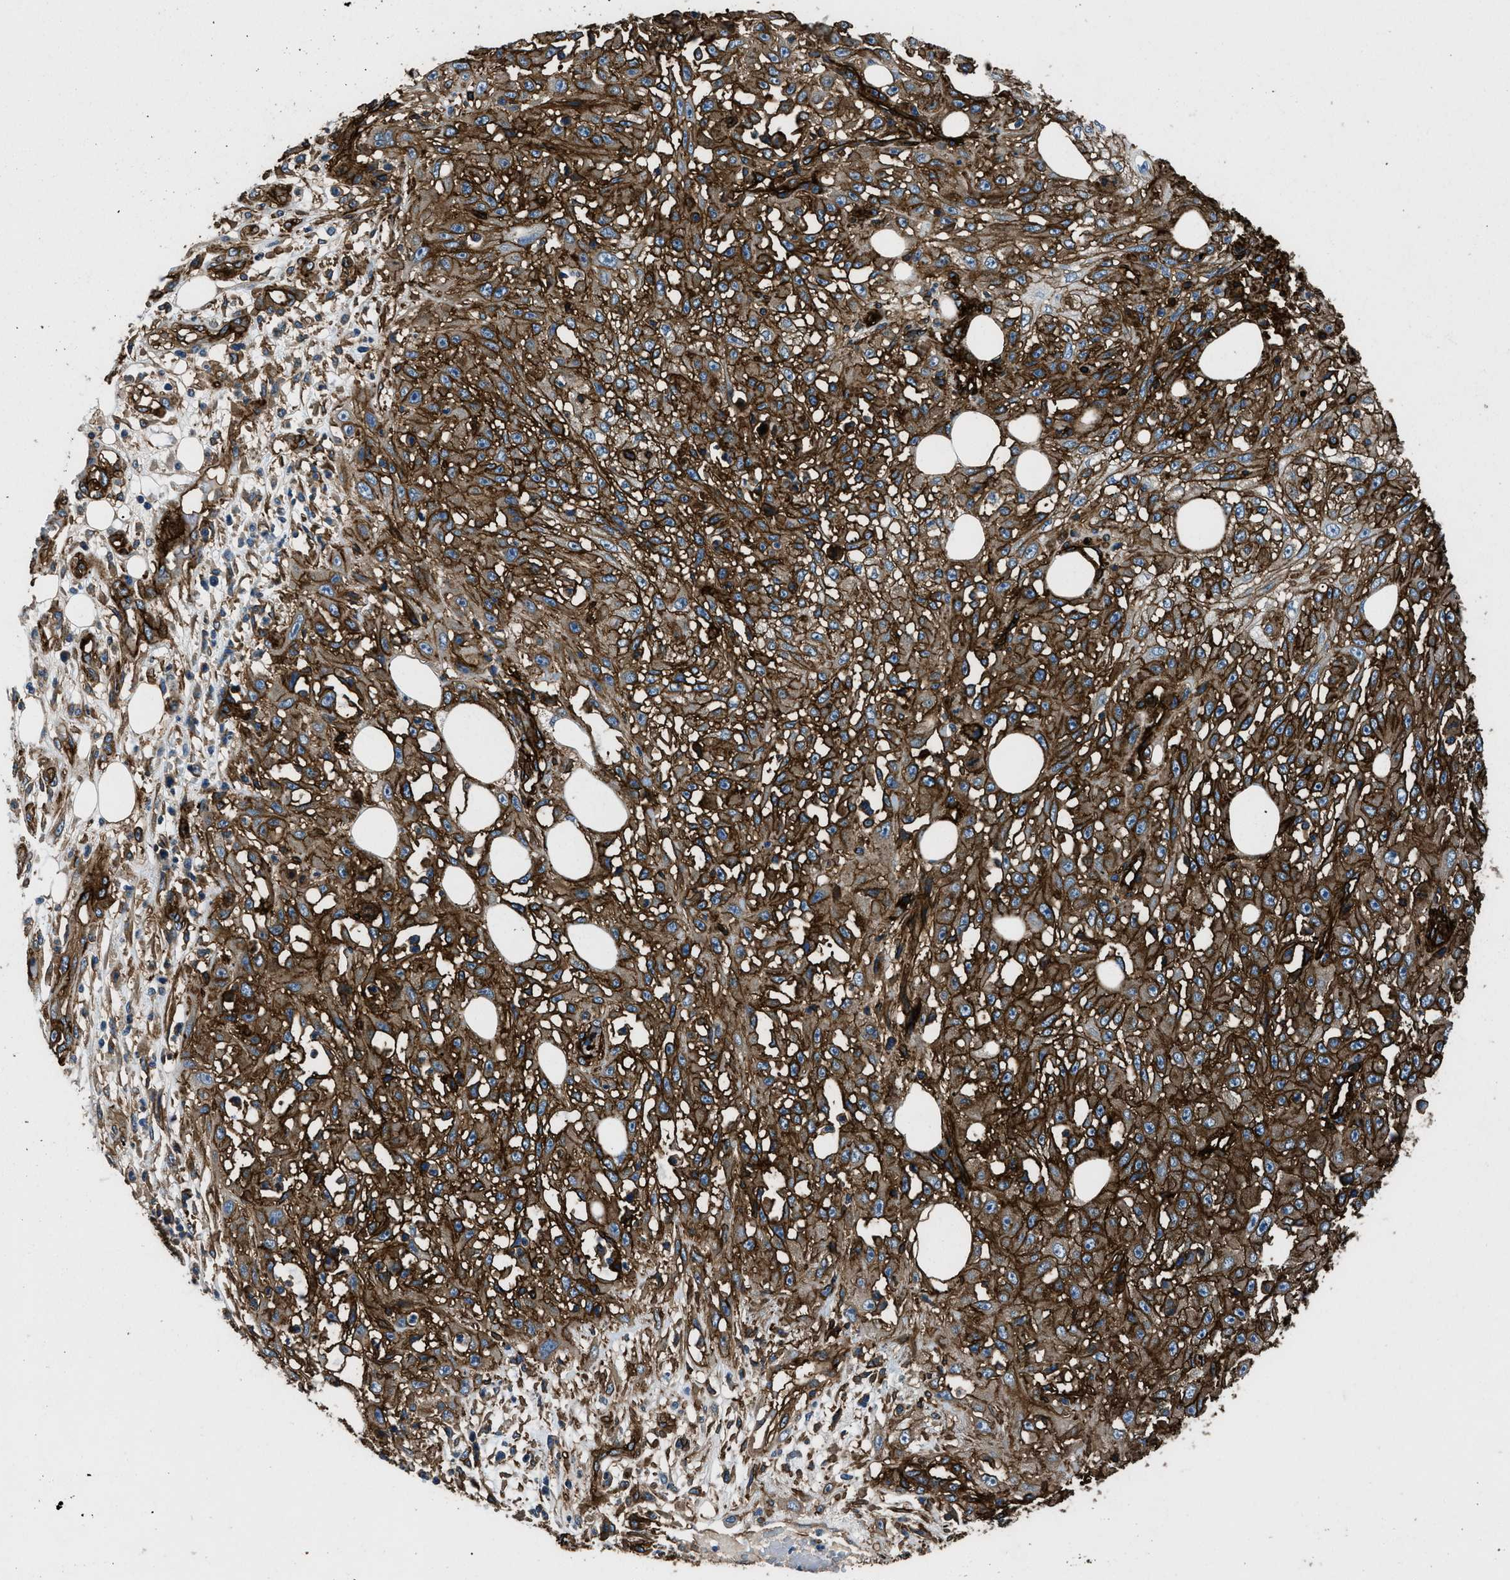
{"staining": {"intensity": "strong", "quantity": ">75%", "location": "cytoplasmic/membranous"}, "tissue": "skin cancer", "cell_type": "Tumor cells", "image_type": "cancer", "snomed": [{"axis": "morphology", "description": "Squamous cell carcinoma, NOS"}, {"axis": "morphology", "description": "Squamous cell carcinoma, metastatic, NOS"}, {"axis": "topography", "description": "Skin"}, {"axis": "topography", "description": "Lymph node"}], "caption": "Skin cancer stained with a brown dye displays strong cytoplasmic/membranous positive expression in approximately >75% of tumor cells.", "gene": "CD276", "patient": {"sex": "male", "age": 75}}